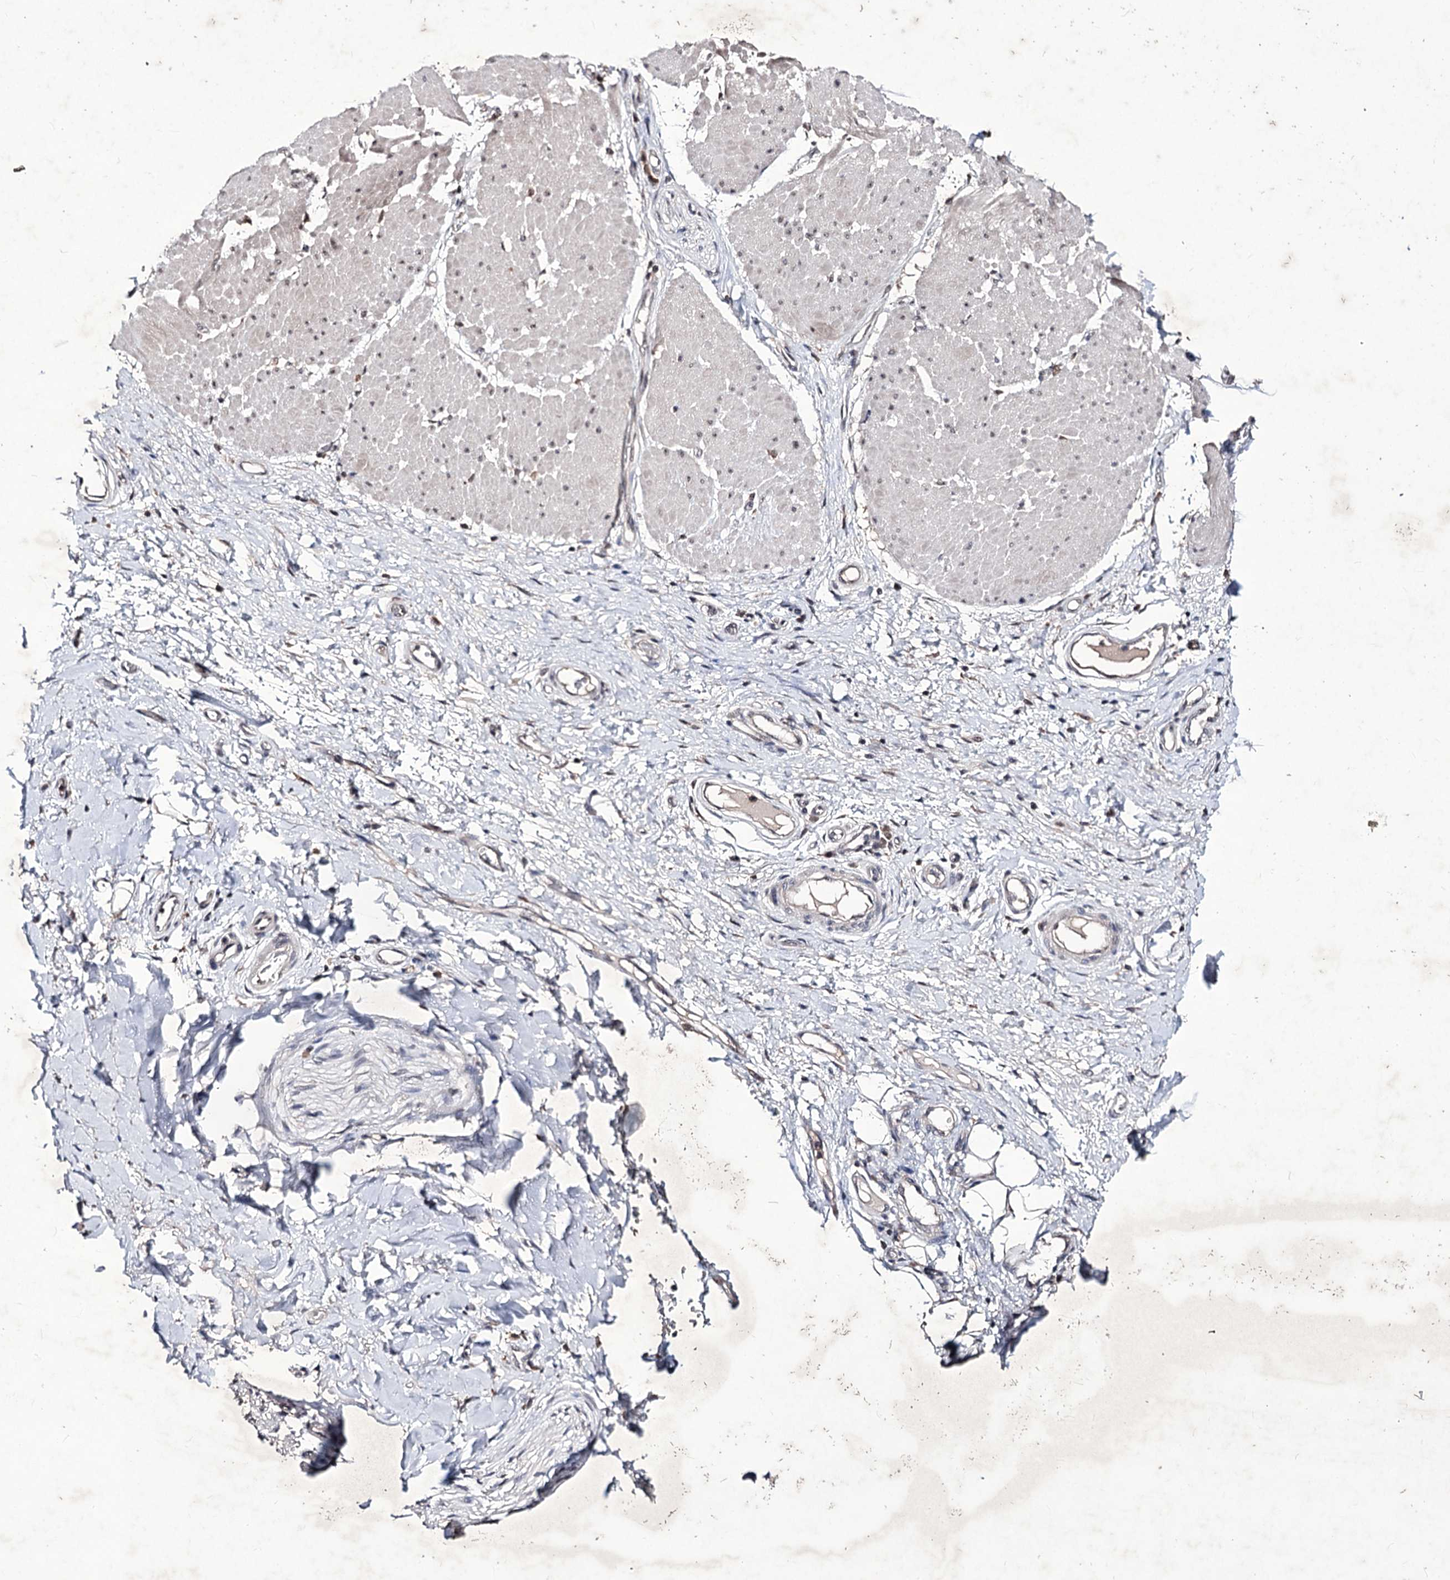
{"staining": {"intensity": "negative", "quantity": "none", "location": "none"}, "tissue": "adipose tissue", "cell_type": "Adipocytes", "image_type": "normal", "snomed": [{"axis": "morphology", "description": "Normal tissue, NOS"}, {"axis": "morphology", "description": "Adenocarcinoma, NOS"}, {"axis": "topography", "description": "Esophagus"}, {"axis": "topography", "description": "Stomach, upper"}, {"axis": "topography", "description": "Peripheral nerve tissue"}], "caption": "Immunohistochemistry image of benign human adipose tissue stained for a protein (brown), which shows no expression in adipocytes.", "gene": "VGLL4", "patient": {"sex": "male", "age": 62}}